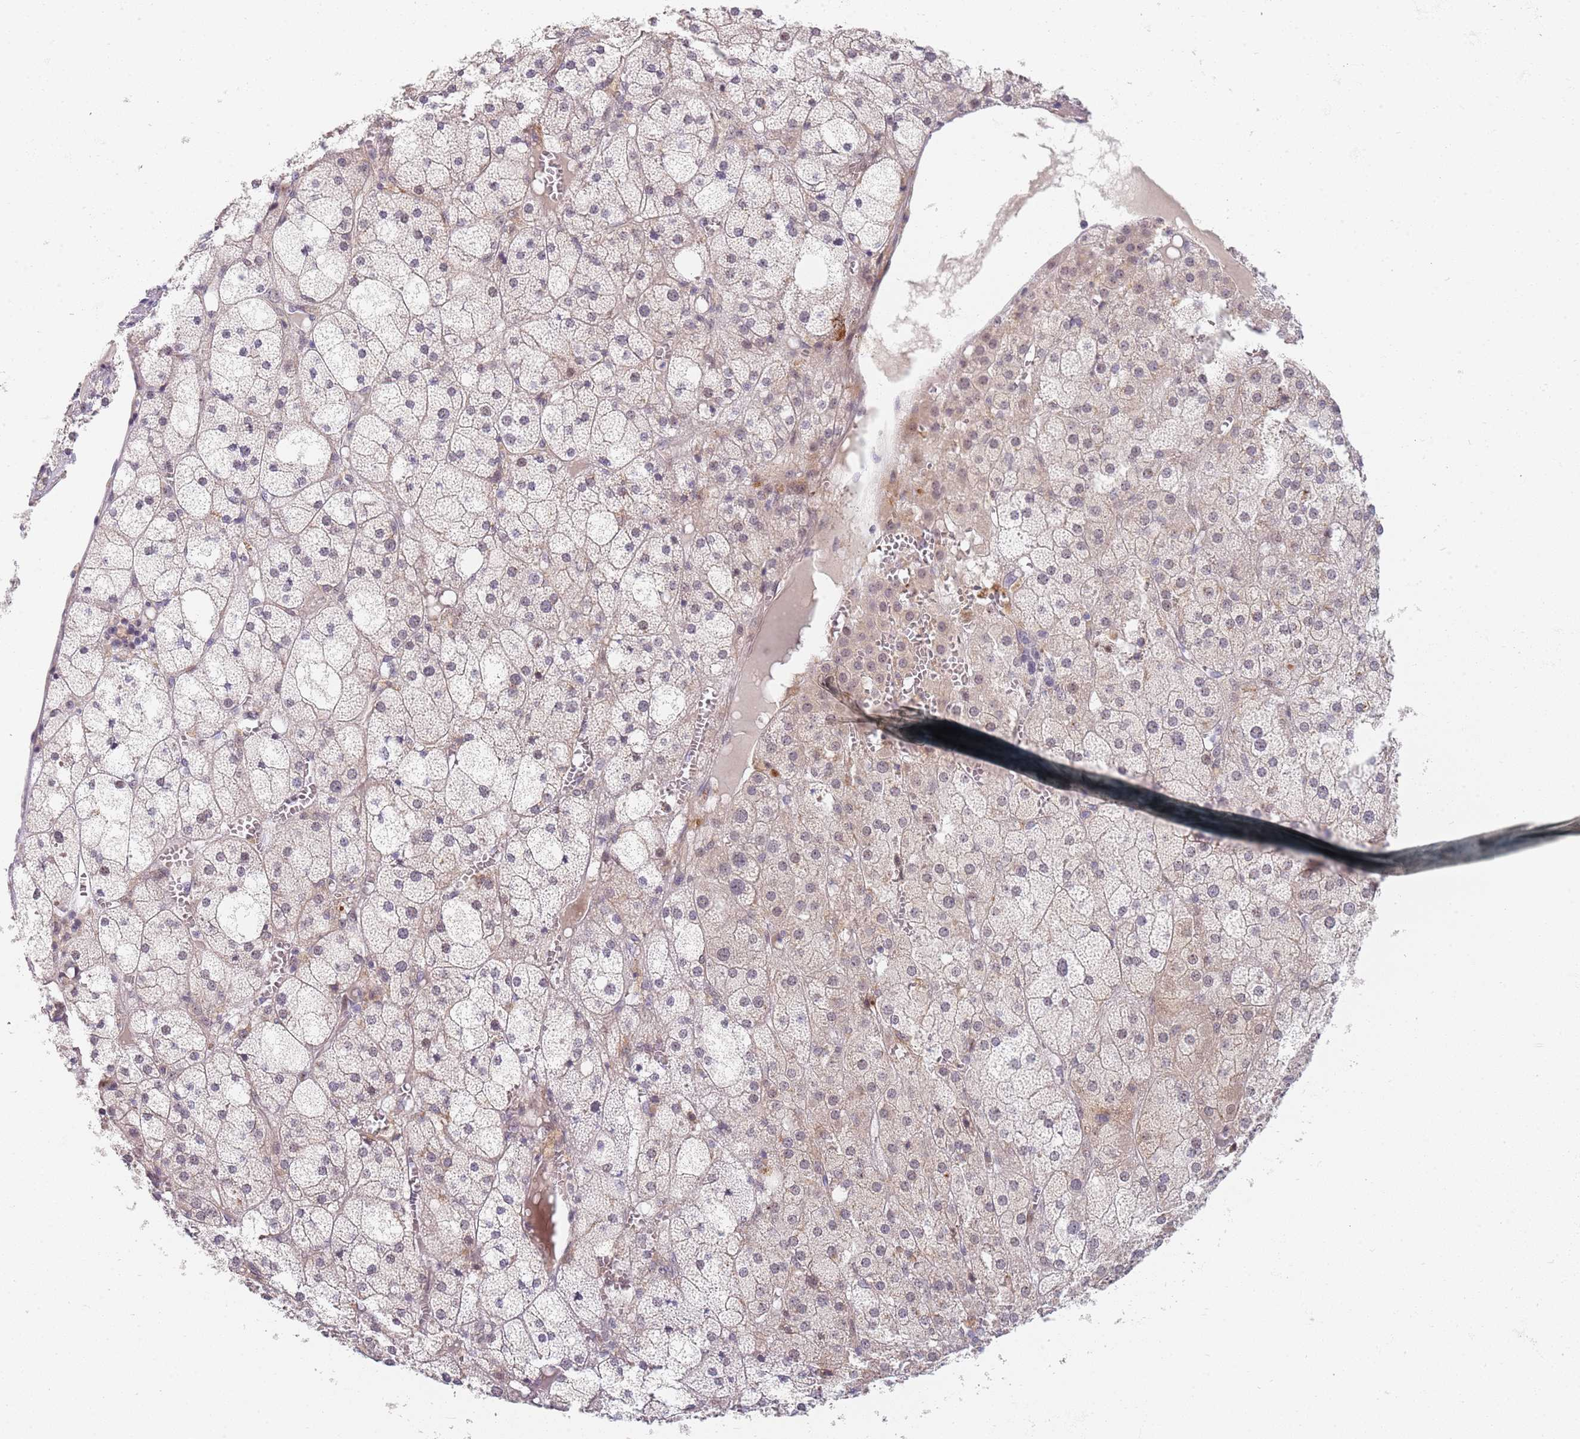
{"staining": {"intensity": "weak", "quantity": "<25%", "location": "cytoplasmic/membranous"}, "tissue": "adrenal gland", "cell_type": "Glandular cells", "image_type": "normal", "snomed": [{"axis": "morphology", "description": "Normal tissue, NOS"}, {"axis": "topography", "description": "Adrenal gland"}], "caption": "IHC photomicrograph of benign adrenal gland stained for a protein (brown), which displays no positivity in glandular cells.", "gene": "PLCL2", "patient": {"sex": "female", "age": 61}}